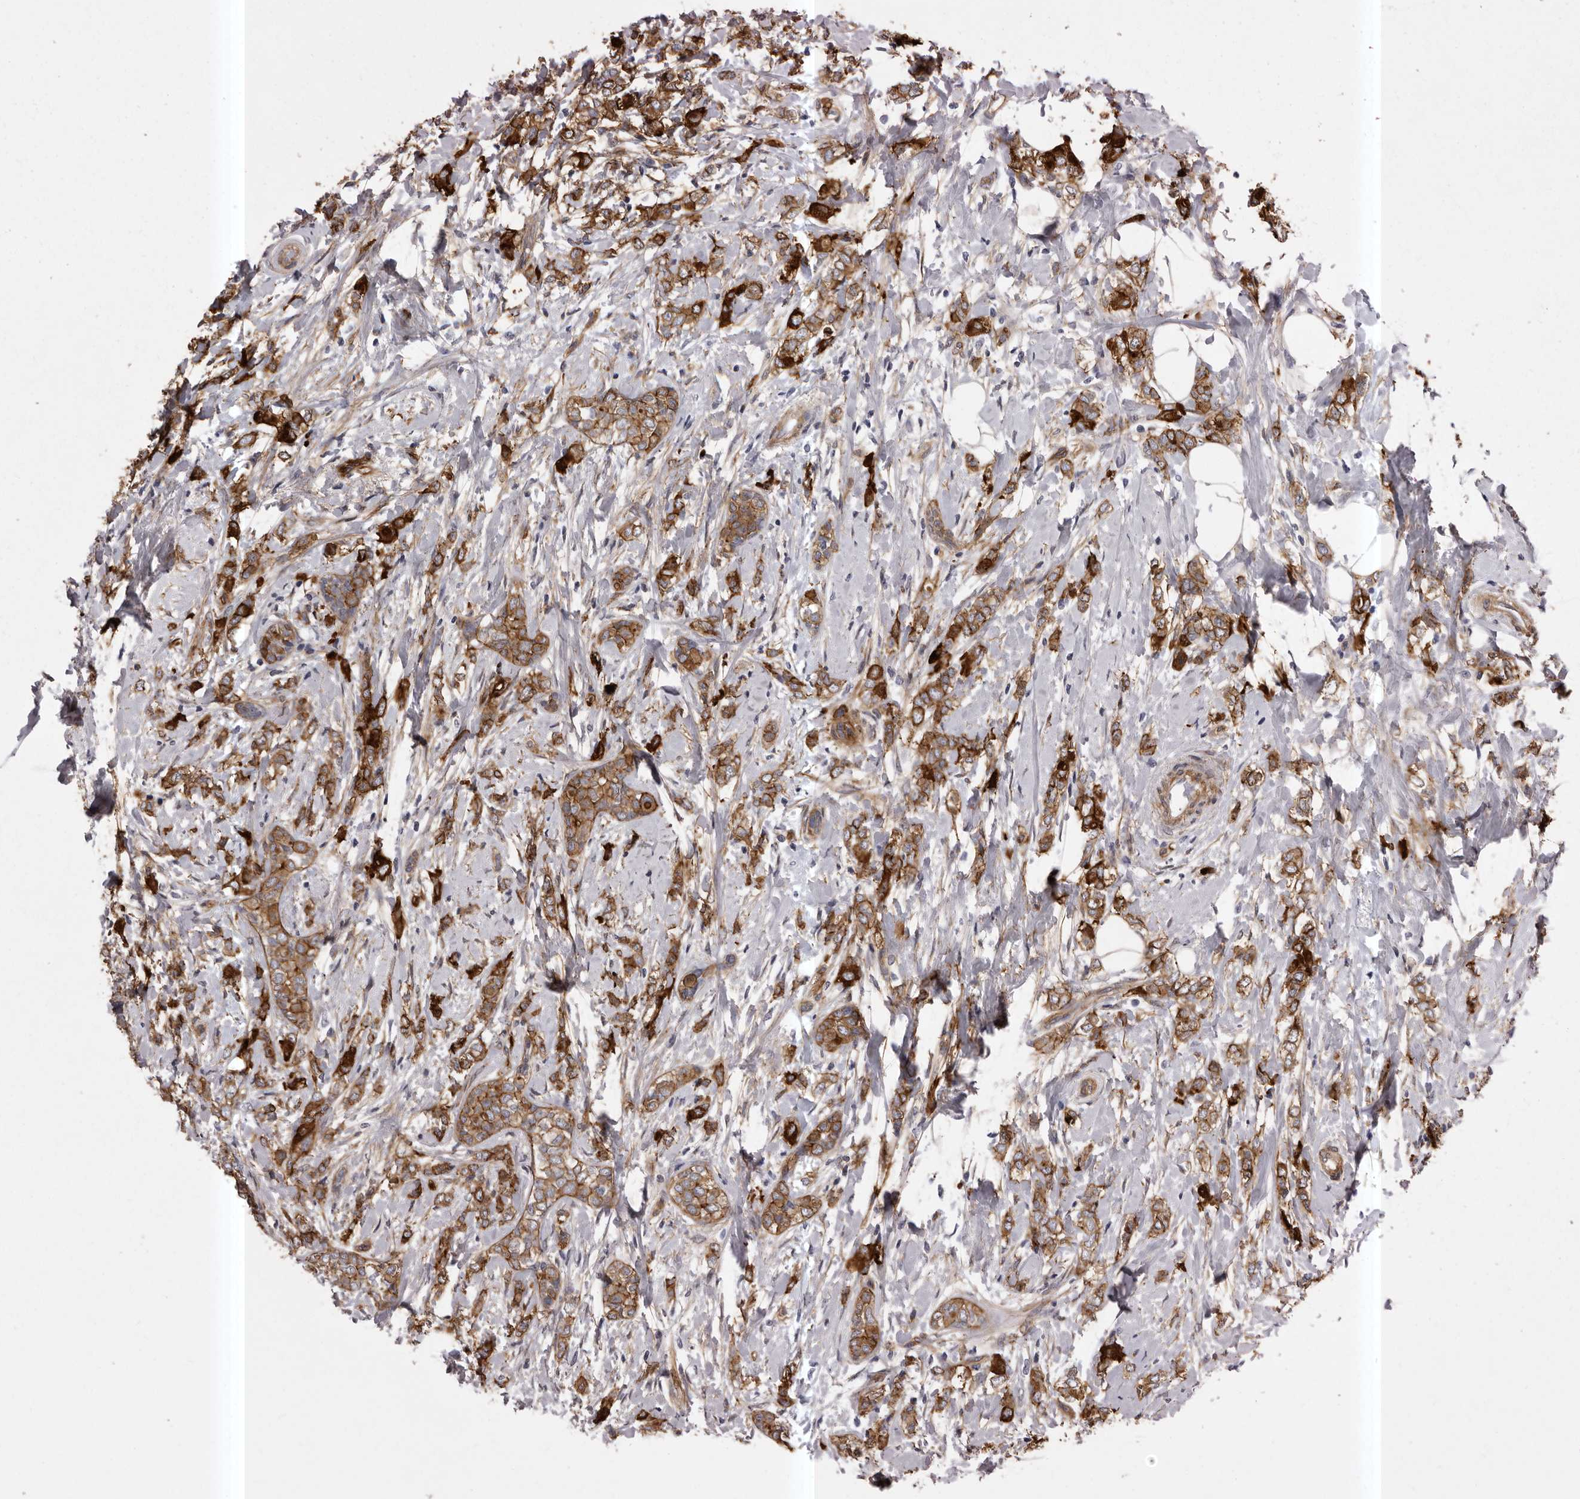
{"staining": {"intensity": "moderate", "quantity": ">75%", "location": "cytoplasmic/membranous"}, "tissue": "breast cancer", "cell_type": "Tumor cells", "image_type": "cancer", "snomed": [{"axis": "morphology", "description": "Normal tissue, NOS"}, {"axis": "morphology", "description": "Lobular carcinoma"}, {"axis": "topography", "description": "Breast"}], "caption": "The immunohistochemical stain highlights moderate cytoplasmic/membranous staining in tumor cells of breast lobular carcinoma tissue.", "gene": "ENAH", "patient": {"sex": "female", "age": 47}}